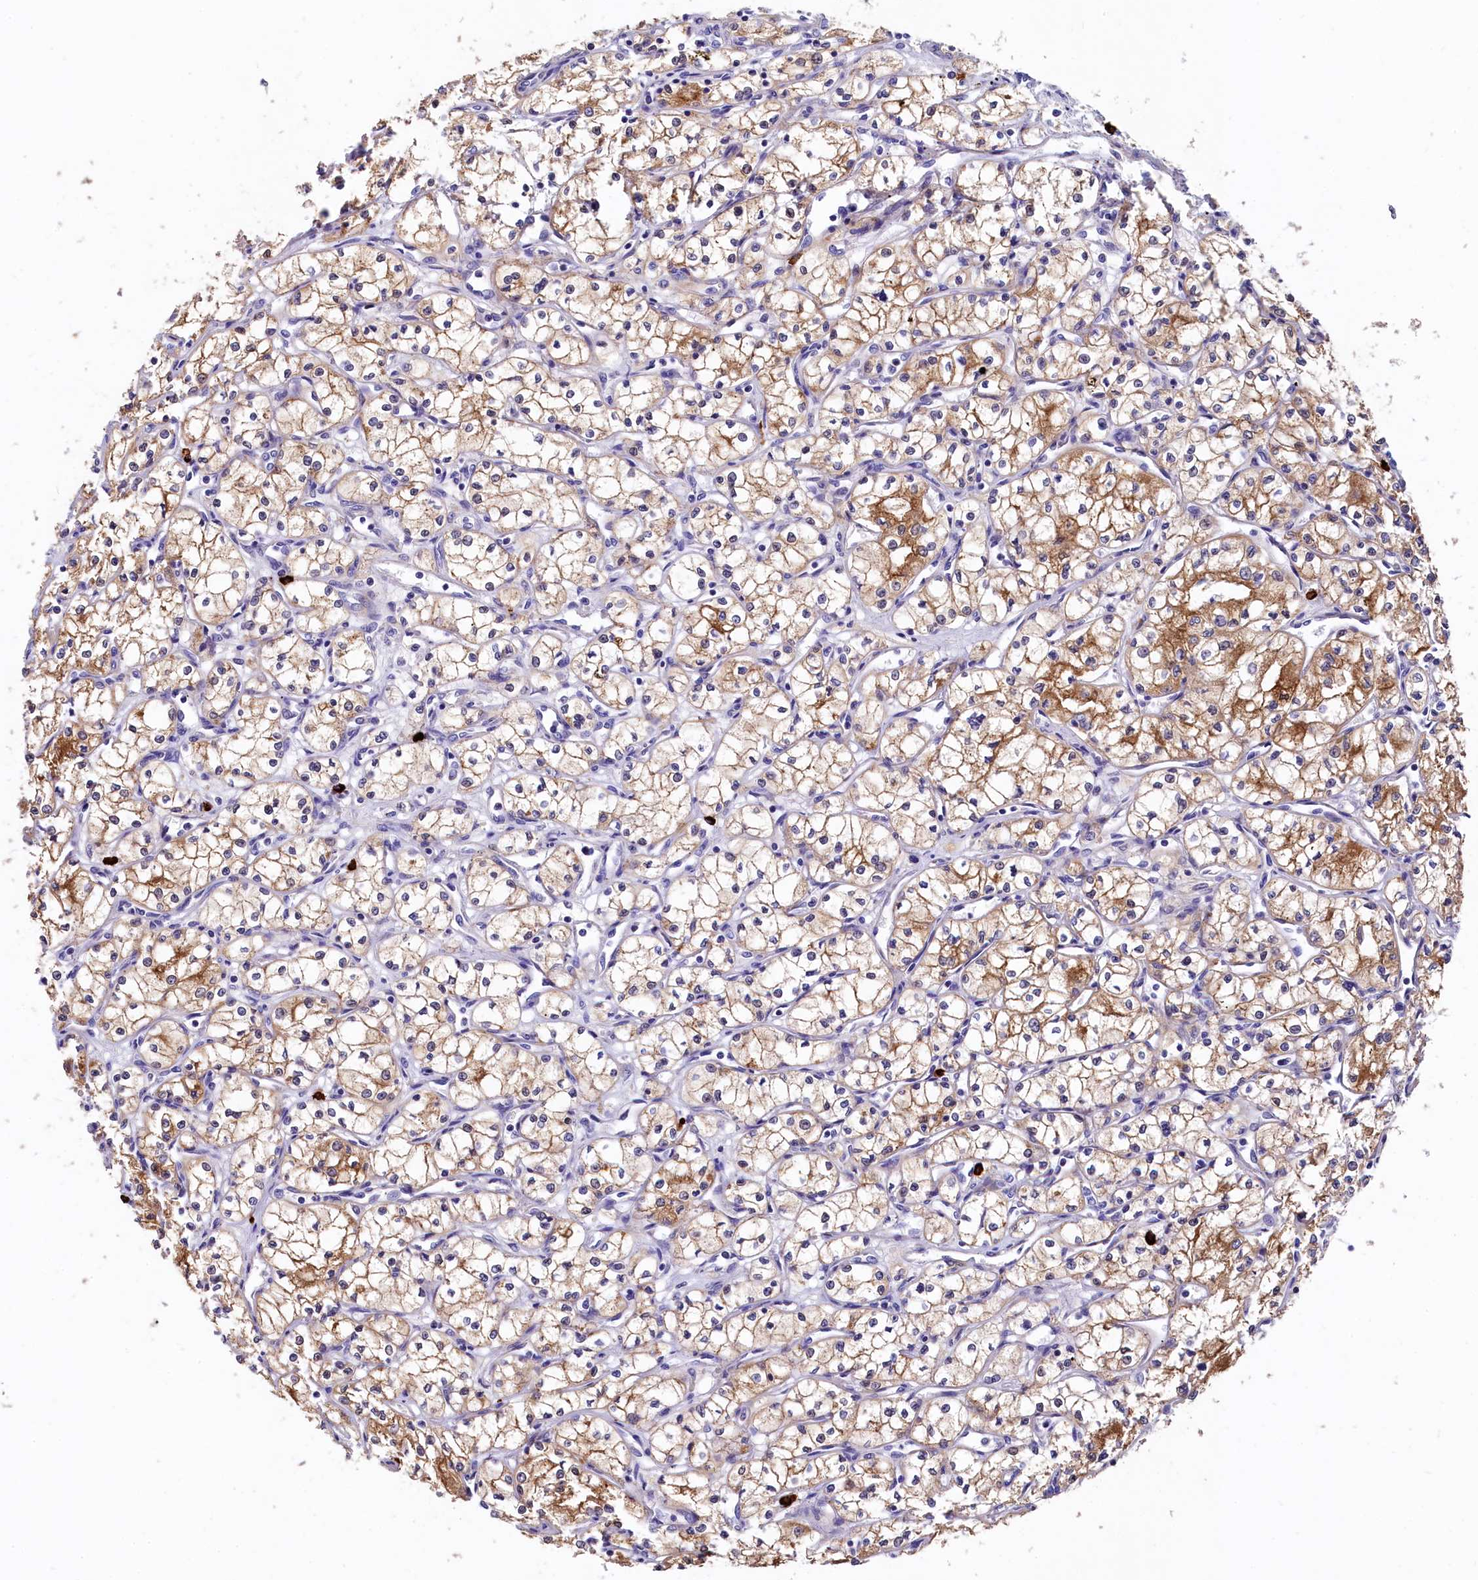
{"staining": {"intensity": "moderate", "quantity": ">75%", "location": "cytoplasmic/membranous"}, "tissue": "renal cancer", "cell_type": "Tumor cells", "image_type": "cancer", "snomed": [{"axis": "morphology", "description": "Adenocarcinoma, NOS"}, {"axis": "topography", "description": "Kidney"}], "caption": "IHC of human renal cancer (adenocarcinoma) displays medium levels of moderate cytoplasmic/membranous positivity in approximately >75% of tumor cells.", "gene": "EPS8L2", "patient": {"sex": "male", "age": 59}}